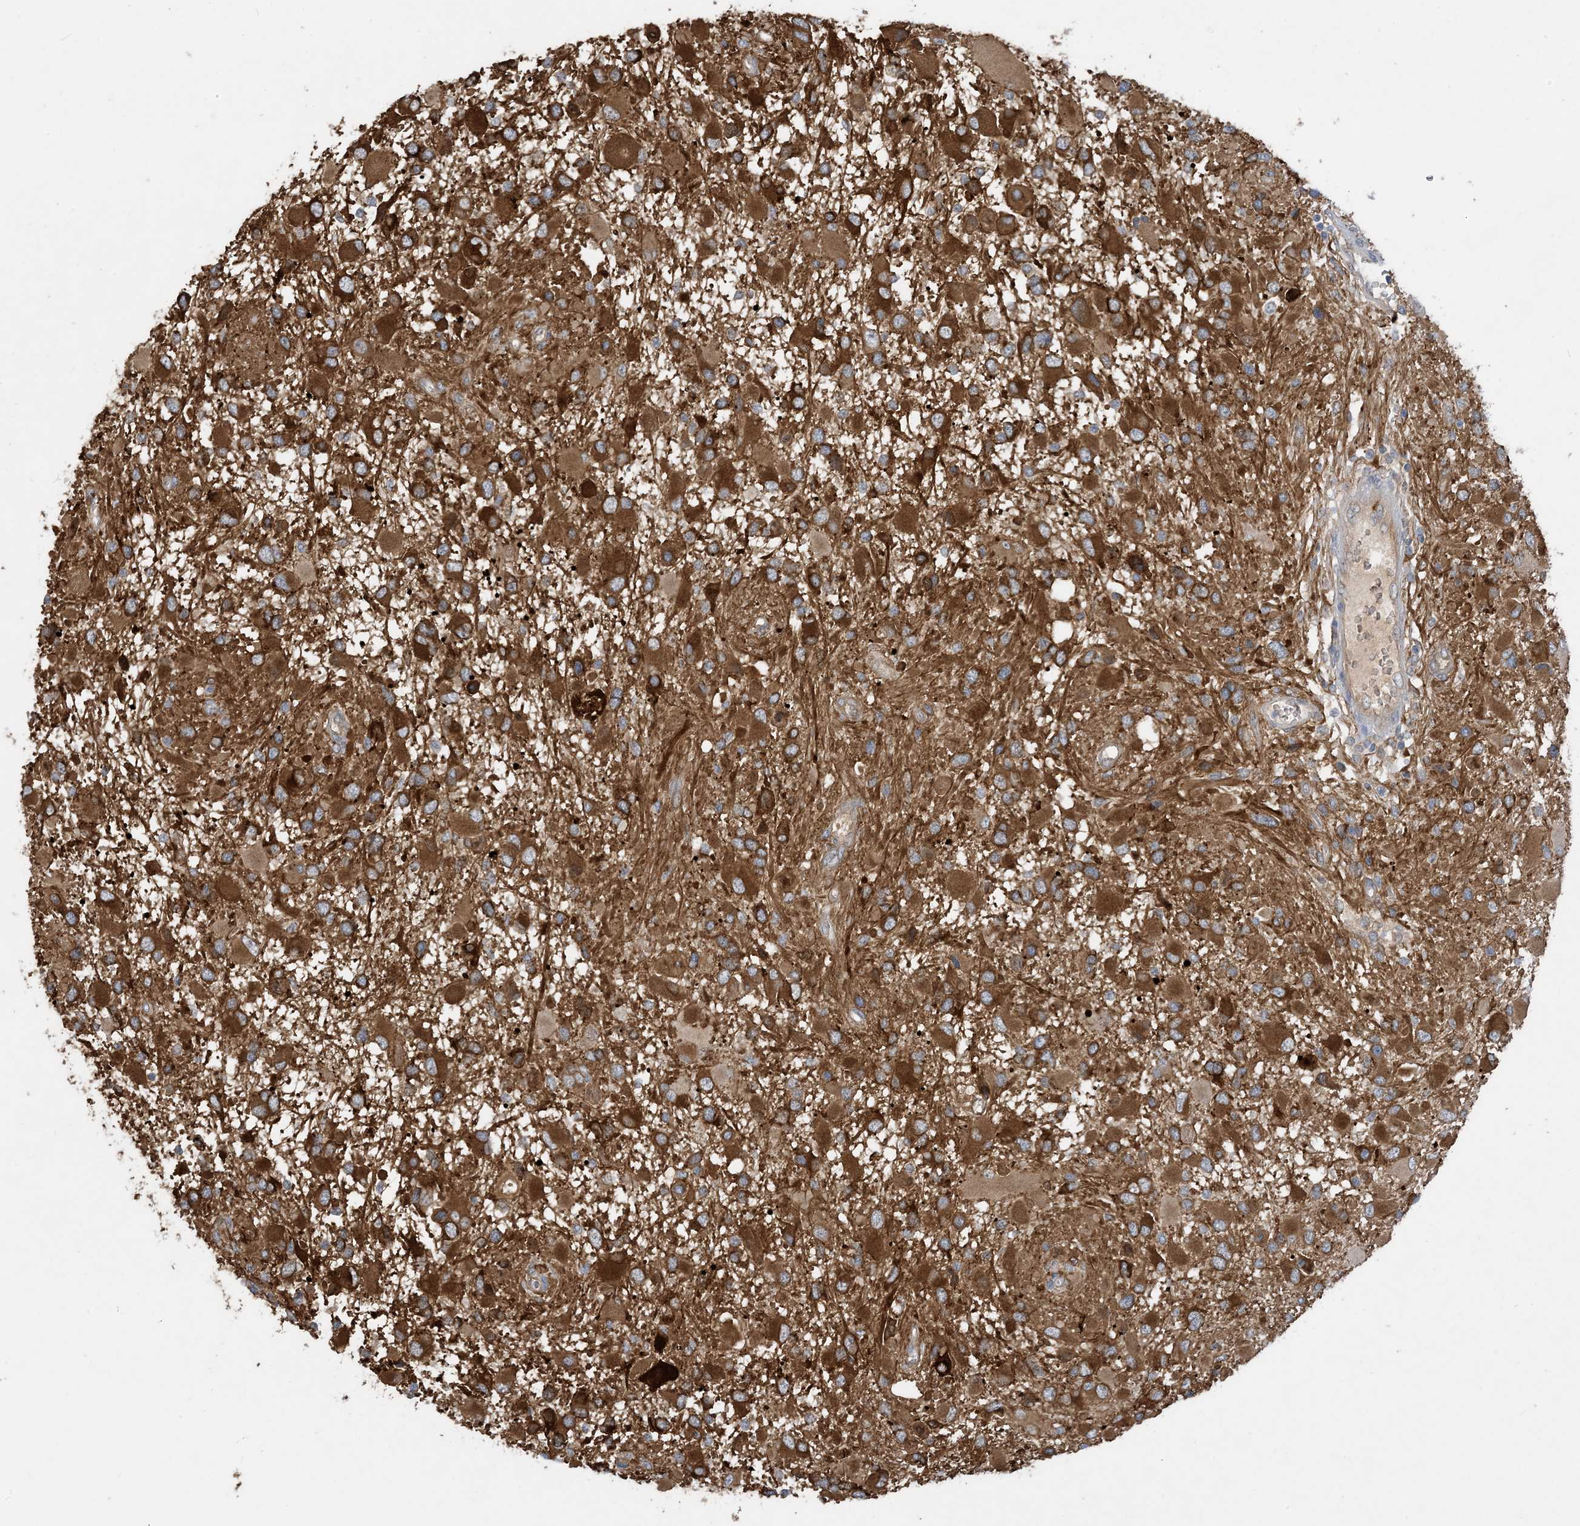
{"staining": {"intensity": "strong", "quantity": ">75%", "location": "cytoplasmic/membranous"}, "tissue": "glioma", "cell_type": "Tumor cells", "image_type": "cancer", "snomed": [{"axis": "morphology", "description": "Glioma, malignant, High grade"}, {"axis": "topography", "description": "Brain"}], "caption": "Immunohistochemistry micrograph of human high-grade glioma (malignant) stained for a protein (brown), which displays high levels of strong cytoplasmic/membranous staining in about >75% of tumor cells.", "gene": "EIF2A", "patient": {"sex": "male", "age": 53}}